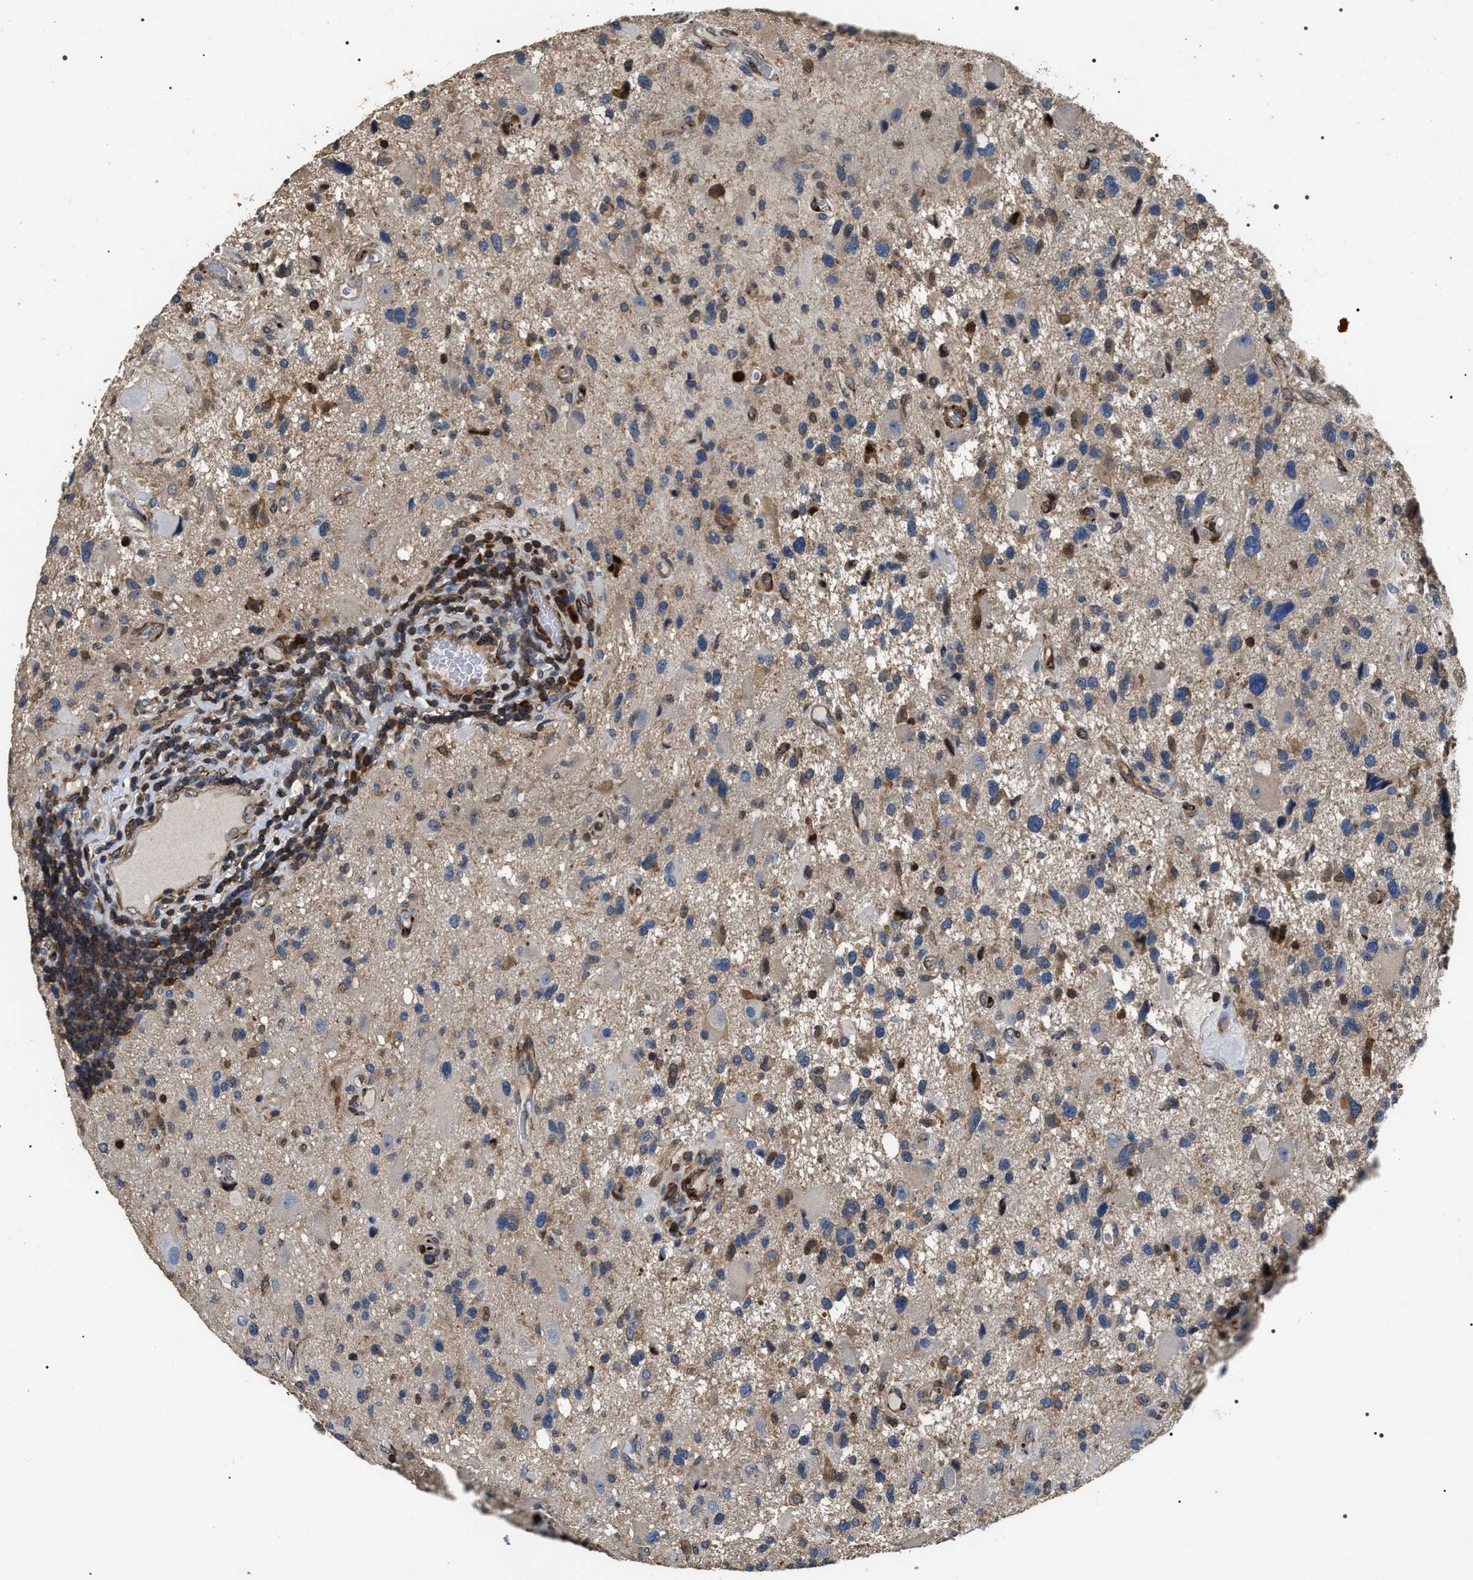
{"staining": {"intensity": "weak", "quantity": "25%-75%", "location": "cytoplasmic/membranous"}, "tissue": "glioma", "cell_type": "Tumor cells", "image_type": "cancer", "snomed": [{"axis": "morphology", "description": "Glioma, malignant, High grade"}, {"axis": "topography", "description": "Brain"}], "caption": "Immunohistochemistry micrograph of malignant high-grade glioma stained for a protein (brown), which displays low levels of weak cytoplasmic/membranous staining in about 25%-75% of tumor cells.", "gene": "ZC3HAV1L", "patient": {"sex": "male", "age": 33}}